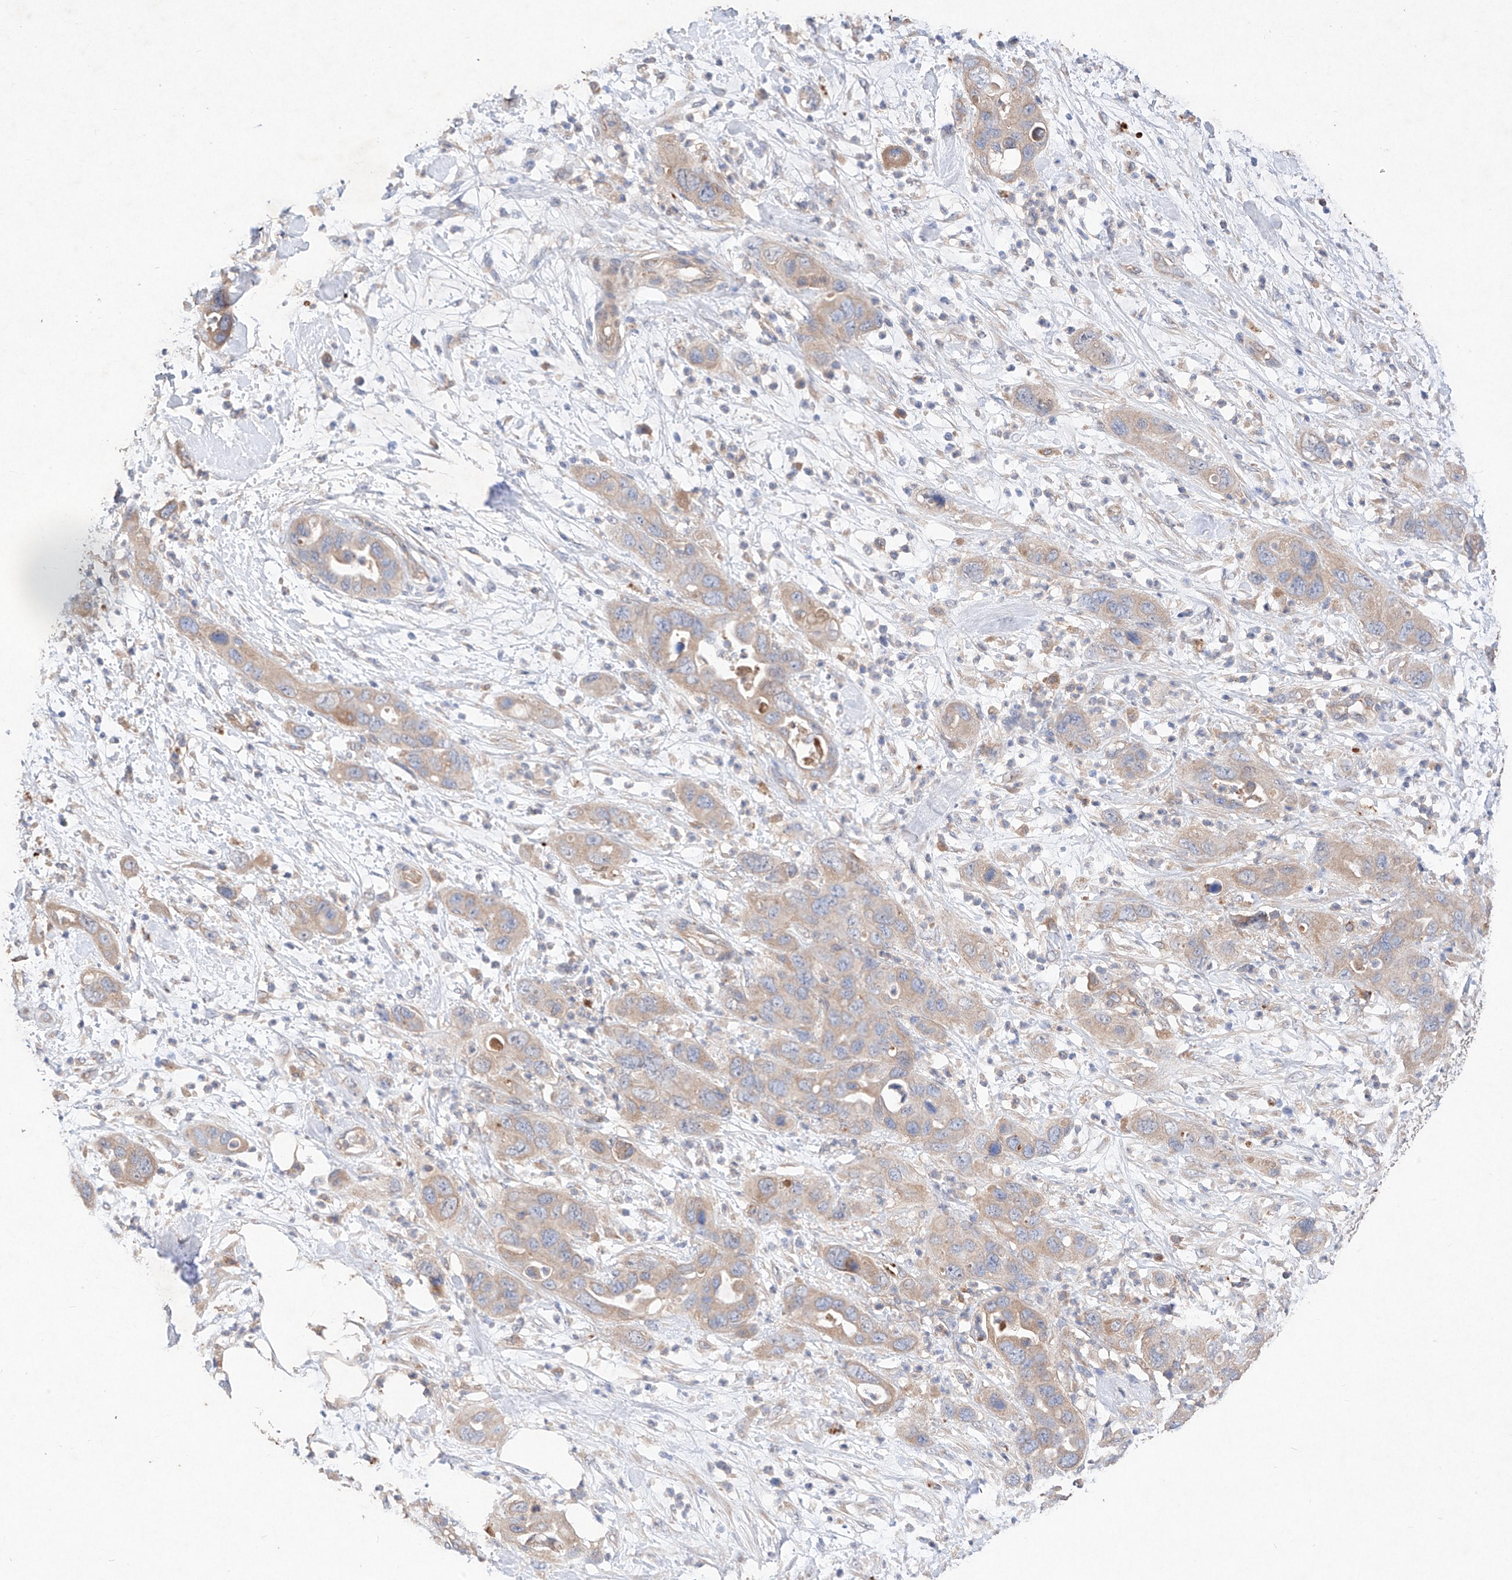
{"staining": {"intensity": "weak", "quantity": "<25%", "location": "cytoplasmic/membranous"}, "tissue": "pancreatic cancer", "cell_type": "Tumor cells", "image_type": "cancer", "snomed": [{"axis": "morphology", "description": "Adenocarcinoma, NOS"}, {"axis": "topography", "description": "Pancreas"}], "caption": "High magnification brightfield microscopy of pancreatic adenocarcinoma stained with DAB (3,3'-diaminobenzidine) (brown) and counterstained with hematoxylin (blue): tumor cells show no significant expression.", "gene": "C6orf62", "patient": {"sex": "female", "age": 71}}